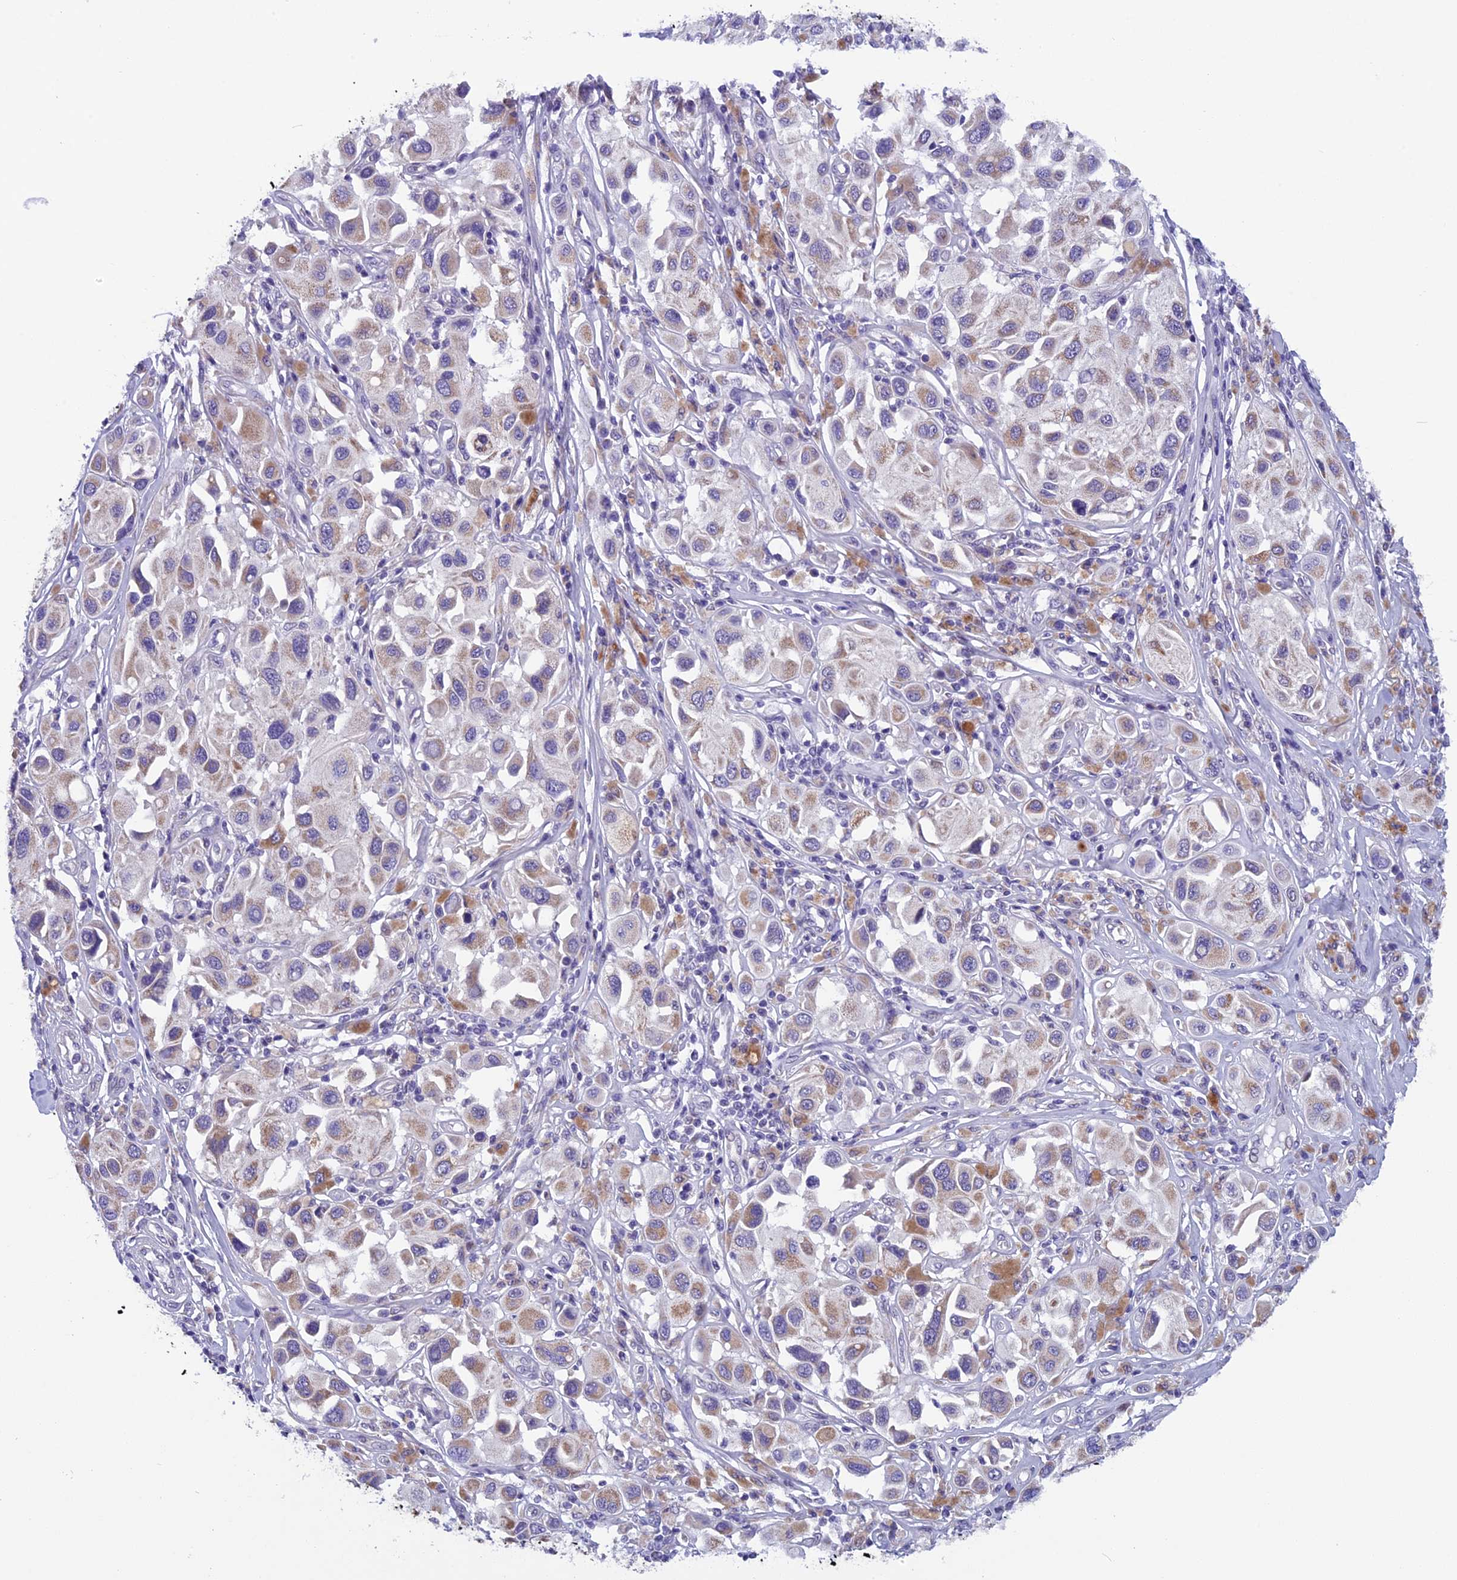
{"staining": {"intensity": "moderate", "quantity": "25%-75%", "location": "cytoplasmic/membranous"}, "tissue": "melanoma", "cell_type": "Tumor cells", "image_type": "cancer", "snomed": [{"axis": "morphology", "description": "Malignant melanoma, Metastatic site"}, {"axis": "topography", "description": "Skin"}], "caption": "DAB (3,3'-diaminobenzidine) immunohistochemical staining of melanoma reveals moderate cytoplasmic/membranous protein positivity in approximately 25%-75% of tumor cells. The staining was performed using DAB, with brown indicating positive protein expression. Nuclei are stained blue with hematoxylin.", "gene": "ZNF317", "patient": {"sex": "male", "age": 41}}